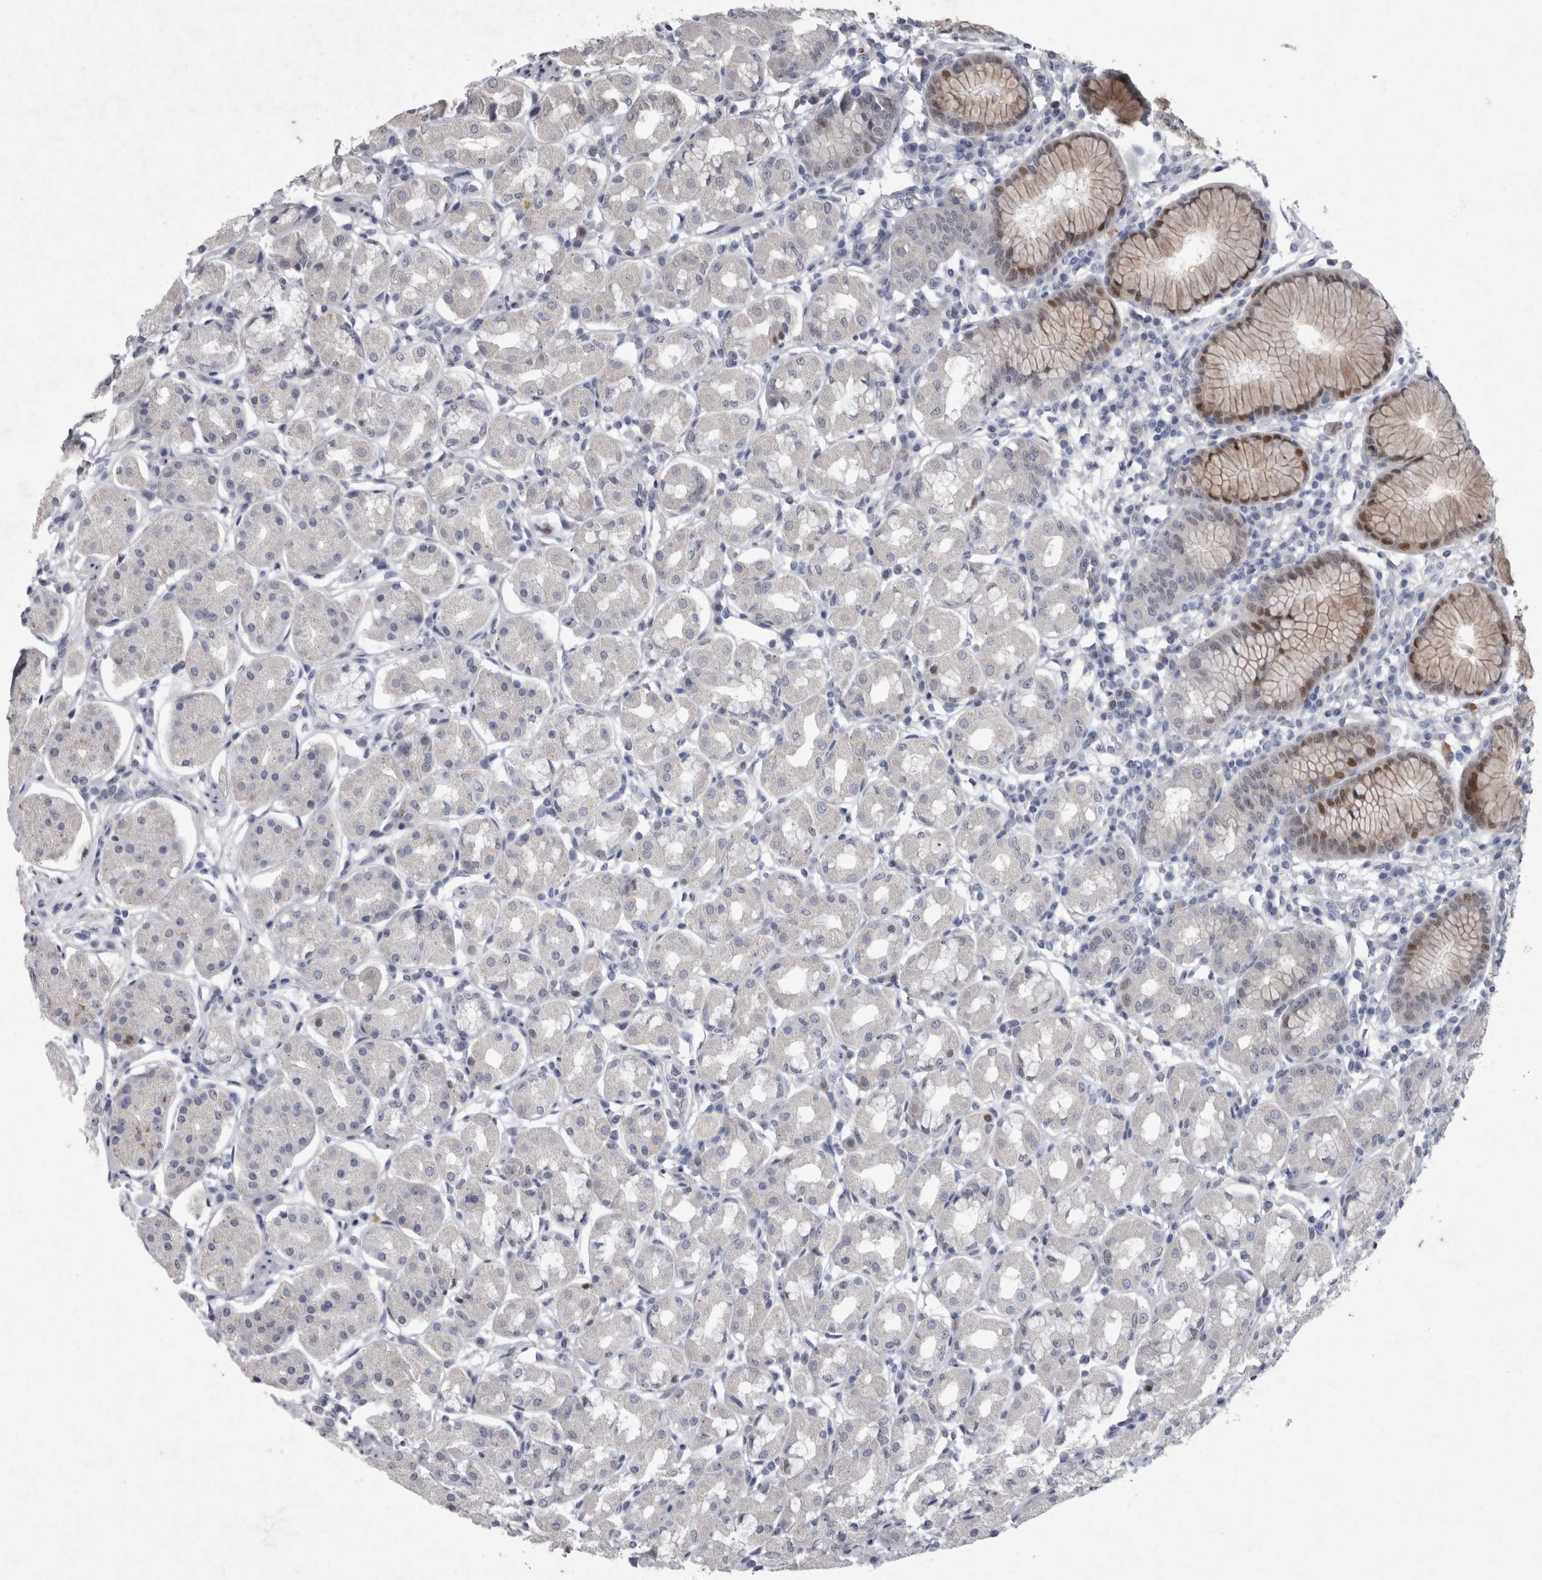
{"staining": {"intensity": "moderate", "quantity": "<25%", "location": "nuclear"}, "tissue": "stomach", "cell_type": "Glandular cells", "image_type": "normal", "snomed": [{"axis": "morphology", "description": "Normal tissue, NOS"}, {"axis": "topography", "description": "Stomach"}, {"axis": "topography", "description": "Stomach, lower"}], "caption": "Human stomach stained for a protein (brown) shows moderate nuclear positive expression in approximately <25% of glandular cells.", "gene": "PDX1", "patient": {"sex": "female", "age": 56}}